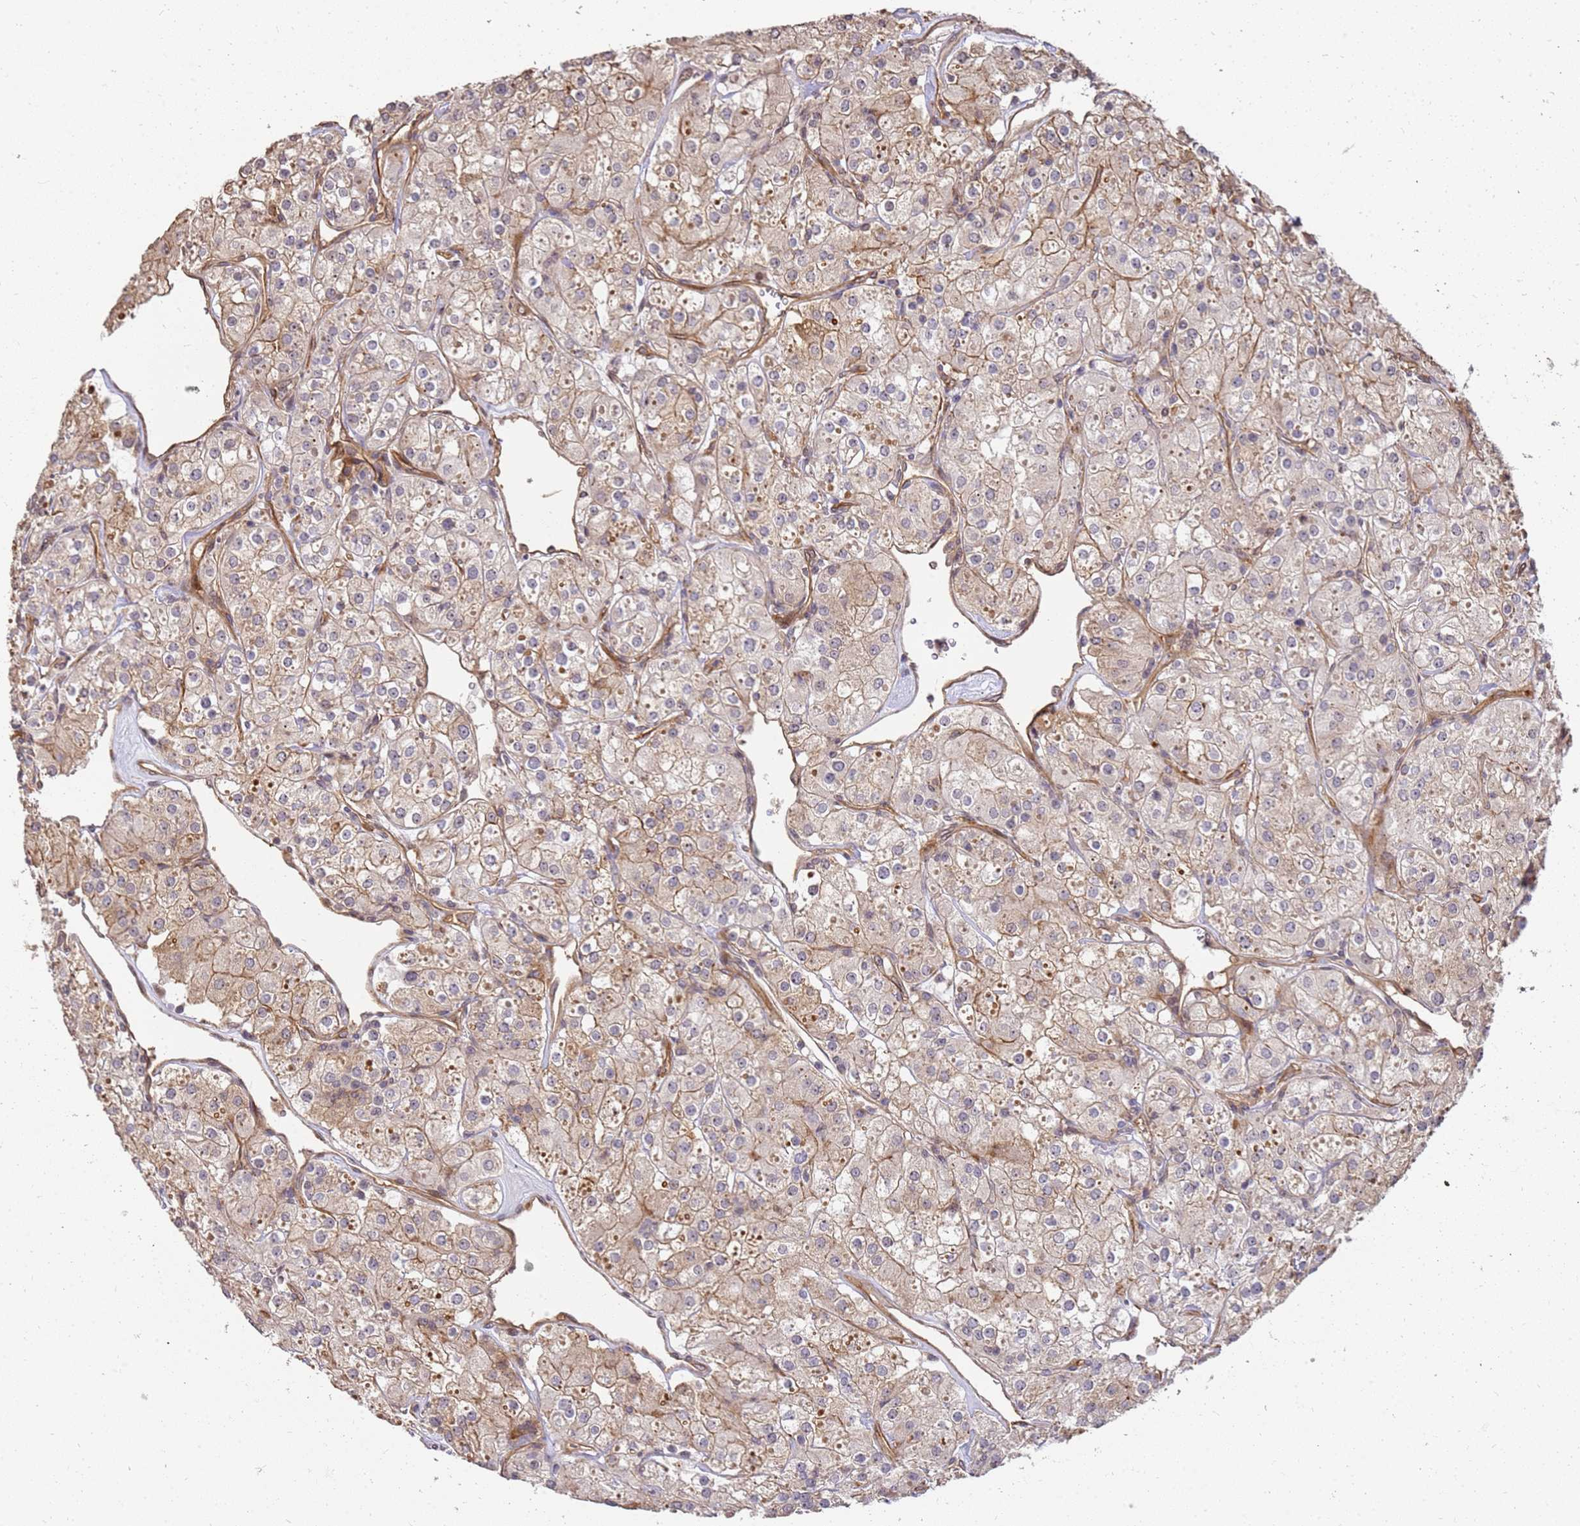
{"staining": {"intensity": "weak", "quantity": ">75%", "location": "cytoplasmic/membranous"}, "tissue": "renal cancer", "cell_type": "Tumor cells", "image_type": "cancer", "snomed": [{"axis": "morphology", "description": "Adenocarcinoma, NOS"}, {"axis": "topography", "description": "Kidney"}], "caption": "Protein analysis of adenocarcinoma (renal) tissue exhibits weak cytoplasmic/membranous expression in approximately >75% of tumor cells.", "gene": "ST18", "patient": {"sex": "male", "age": 77}}